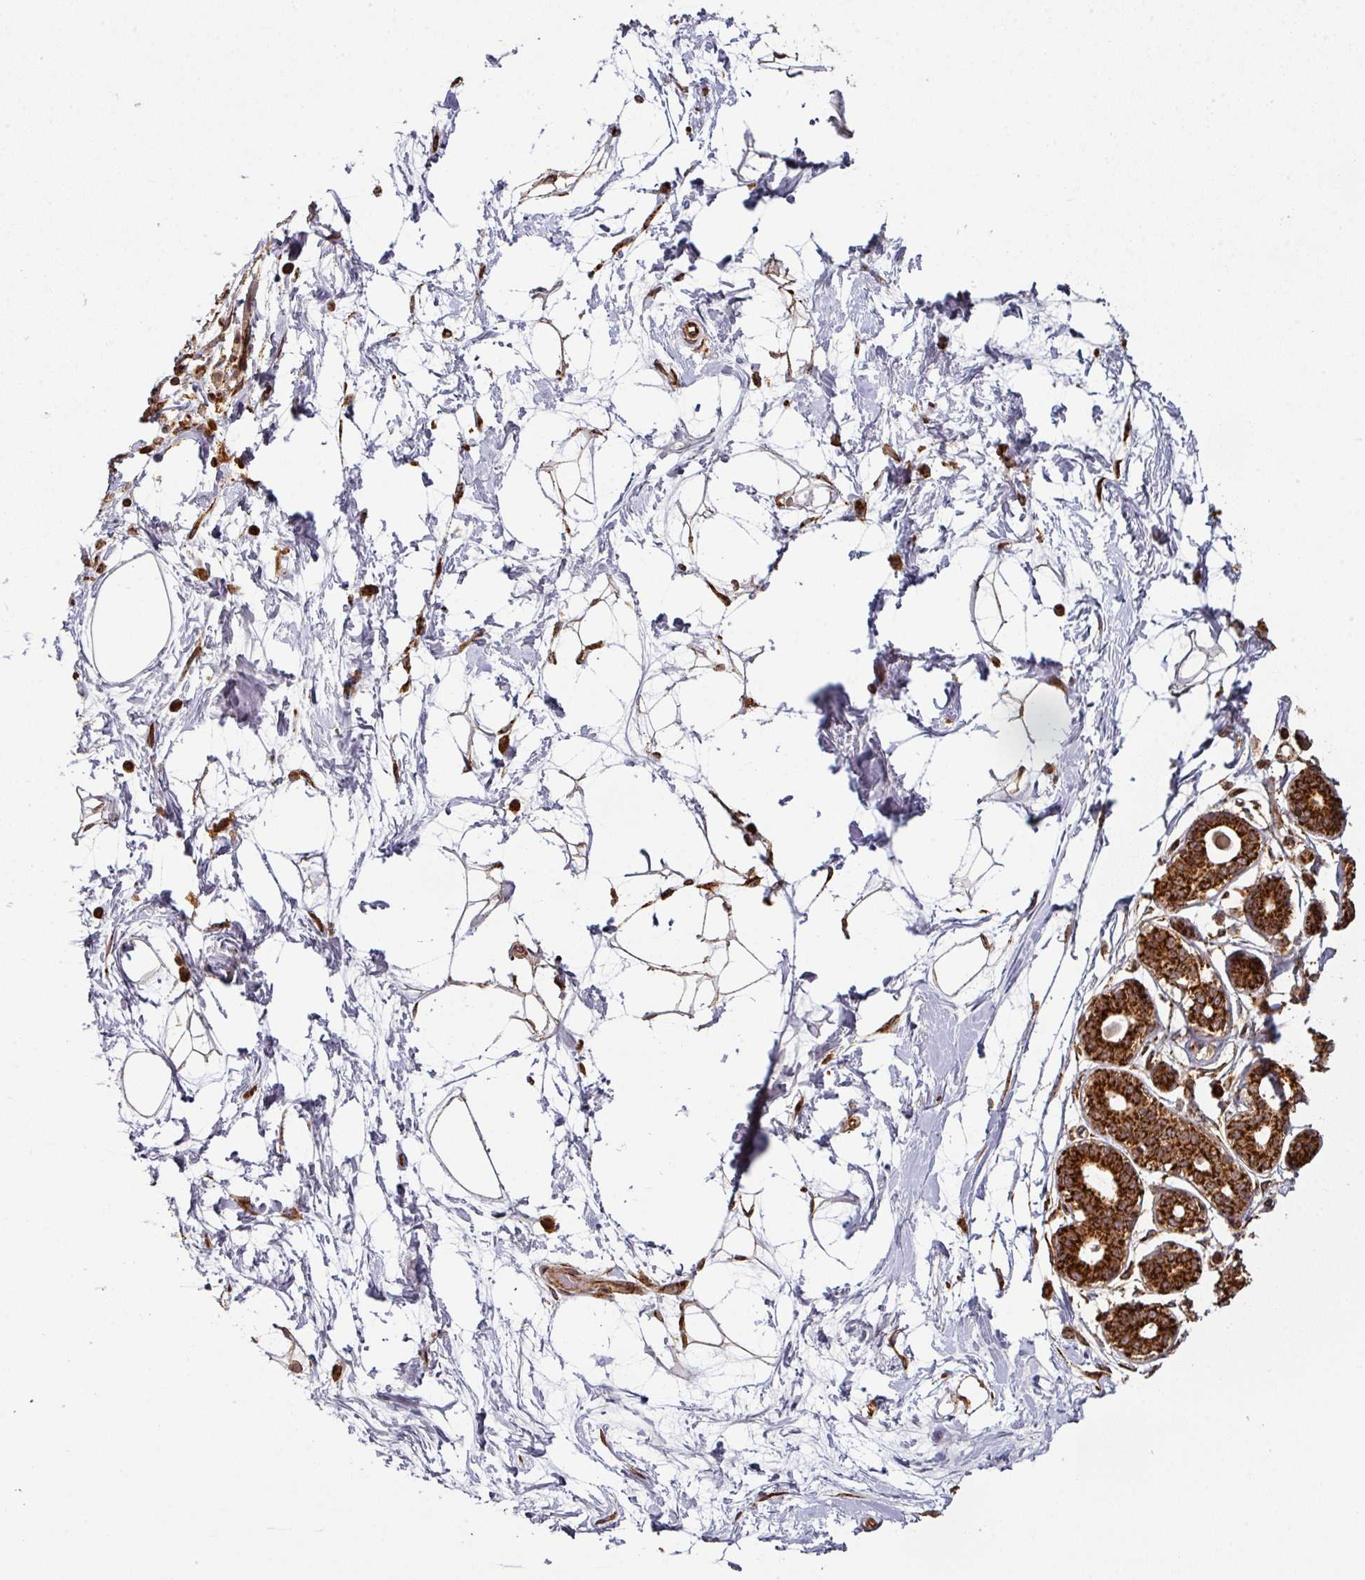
{"staining": {"intensity": "moderate", "quantity": "25%-75%", "location": "cytoplasmic/membranous"}, "tissue": "breast", "cell_type": "Adipocytes", "image_type": "normal", "snomed": [{"axis": "morphology", "description": "Normal tissue, NOS"}, {"axis": "topography", "description": "Breast"}], "caption": "This is an image of IHC staining of benign breast, which shows moderate positivity in the cytoplasmic/membranous of adipocytes.", "gene": "TRAP1", "patient": {"sex": "female", "age": 45}}